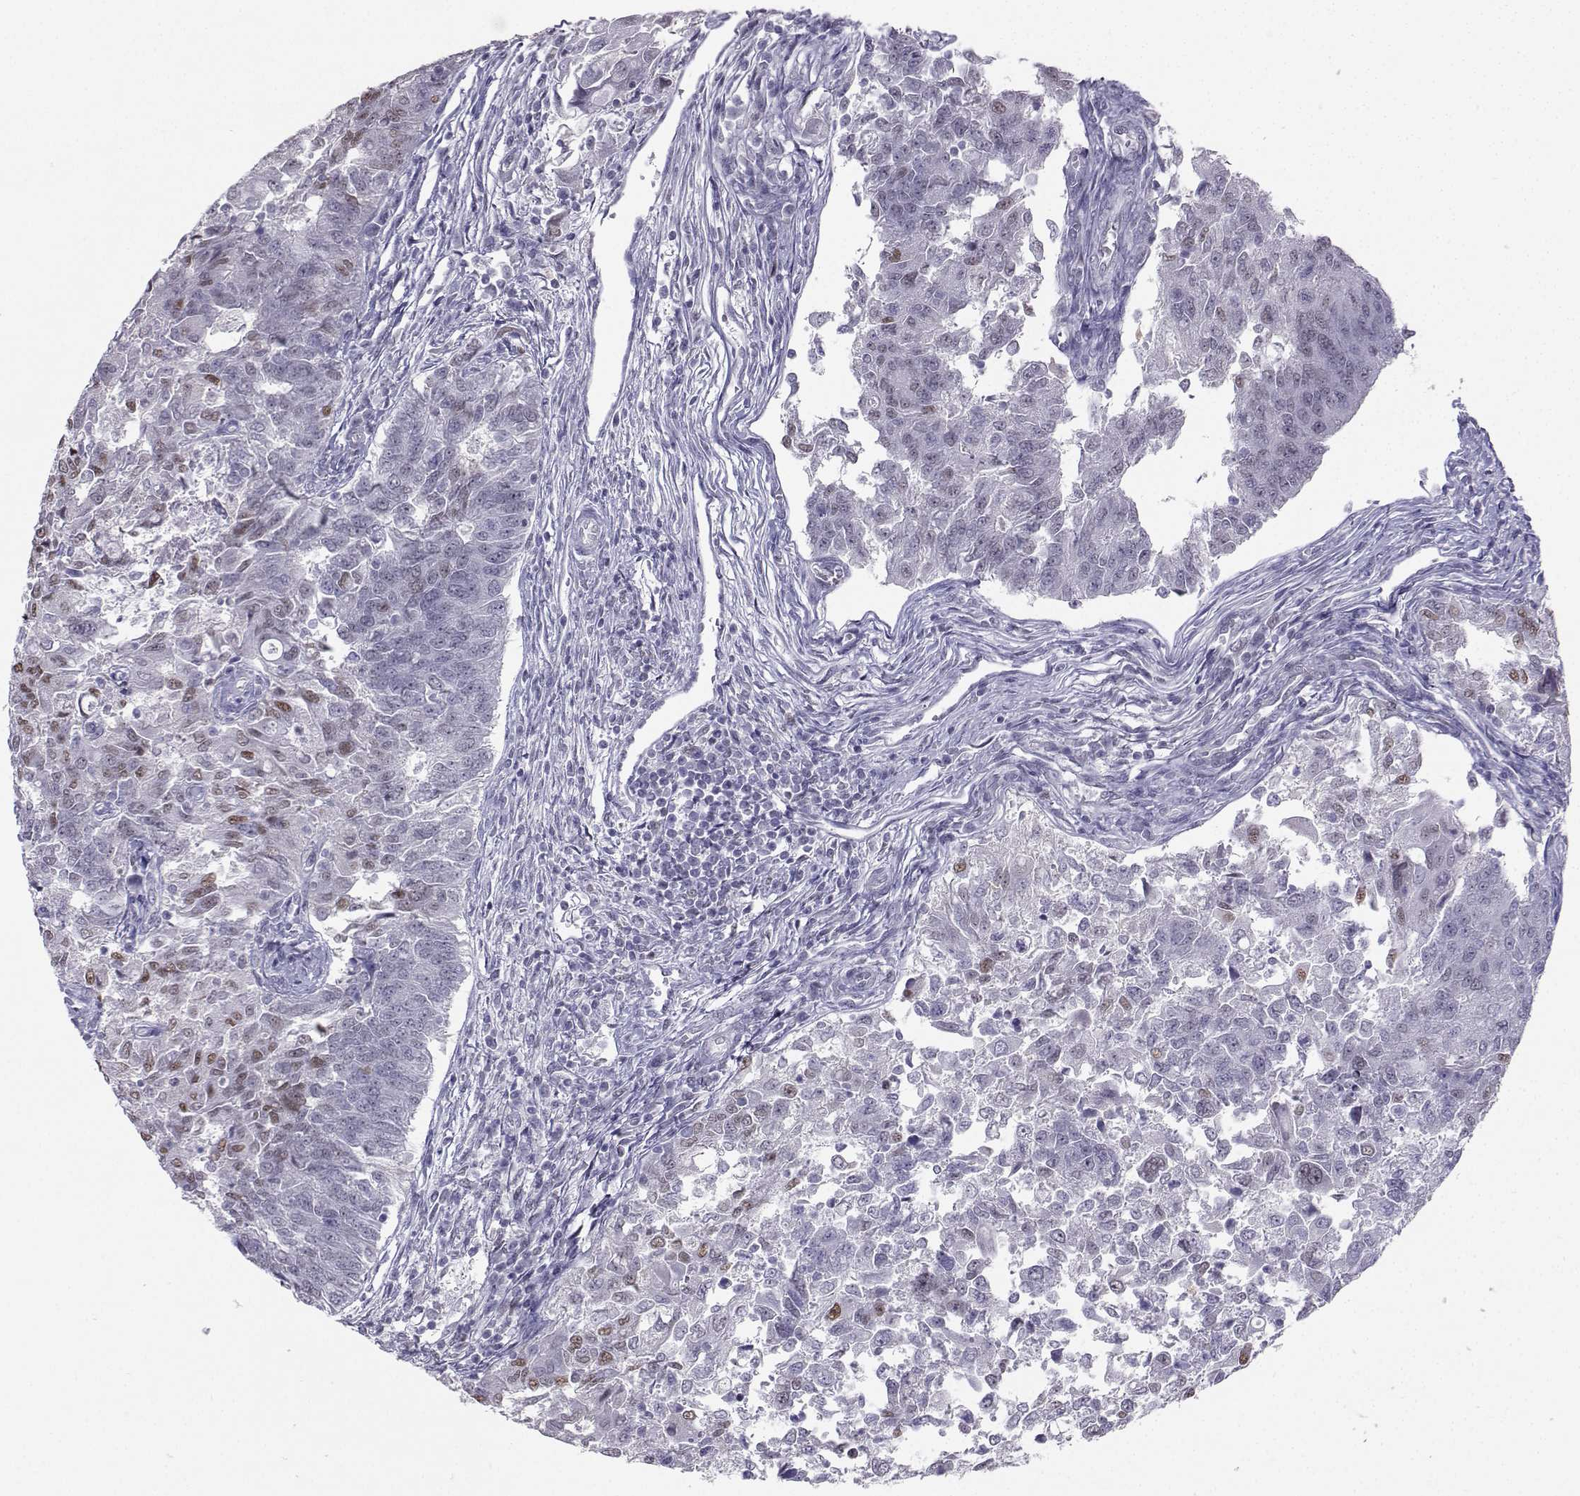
{"staining": {"intensity": "weak", "quantity": "<25%", "location": "nuclear"}, "tissue": "endometrial cancer", "cell_type": "Tumor cells", "image_type": "cancer", "snomed": [{"axis": "morphology", "description": "Adenocarcinoma, NOS"}, {"axis": "topography", "description": "Endometrium"}], "caption": "Tumor cells are negative for protein expression in human endometrial adenocarcinoma.", "gene": "TEDC2", "patient": {"sex": "female", "age": 43}}